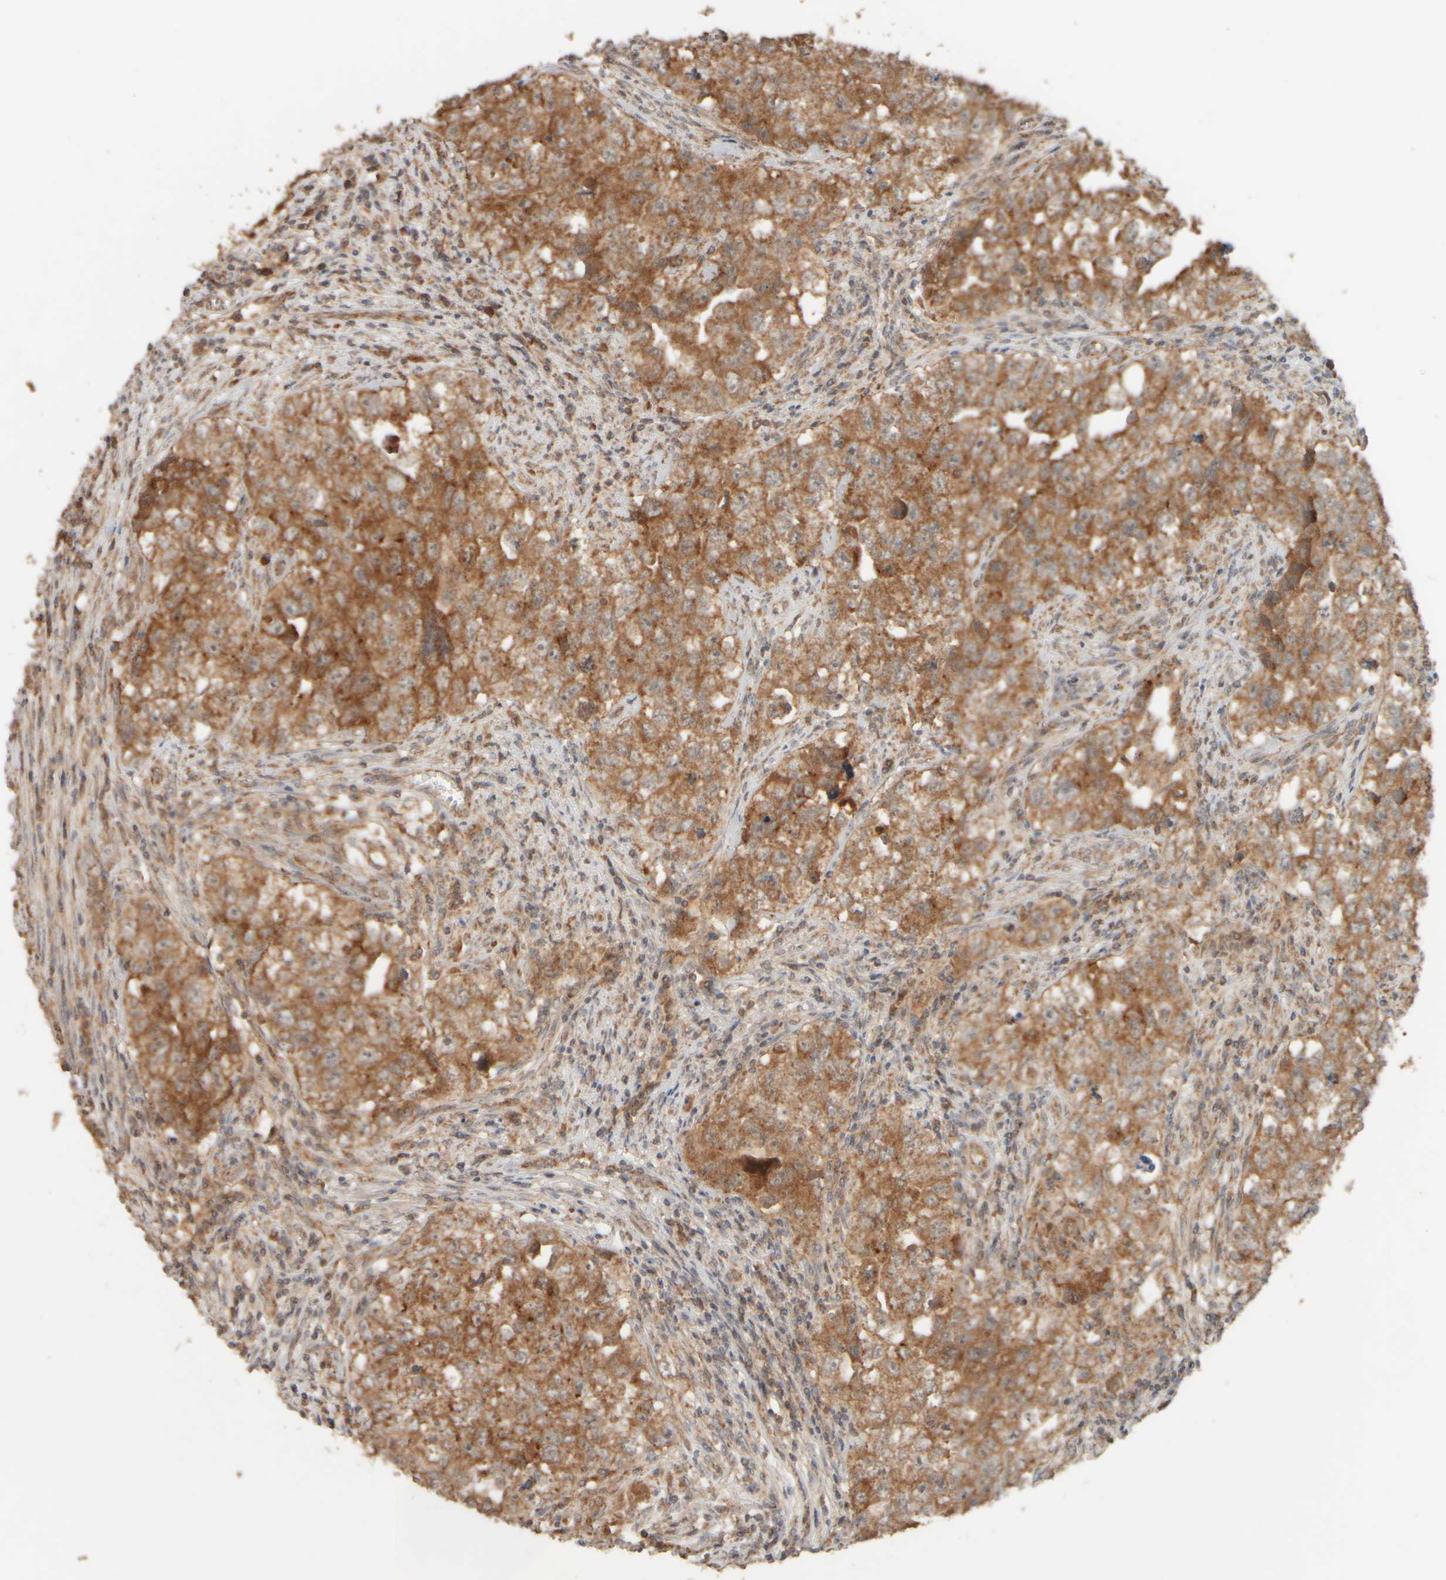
{"staining": {"intensity": "moderate", "quantity": ">75%", "location": "cytoplasmic/membranous"}, "tissue": "testis cancer", "cell_type": "Tumor cells", "image_type": "cancer", "snomed": [{"axis": "morphology", "description": "Seminoma, NOS"}, {"axis": "morphology", "description": "Carcinoma, Embryonal, NOS"}, {"axis": "topography", "description": "Testis"}], "caption": "Moderate cytoplasmic/membranous protein expression is present in about >75% of tumor cells in testis cancer (embryonal carcinoma).", "gene": "EIF2B3", "patient": {"sex": "male", "age": 43}}